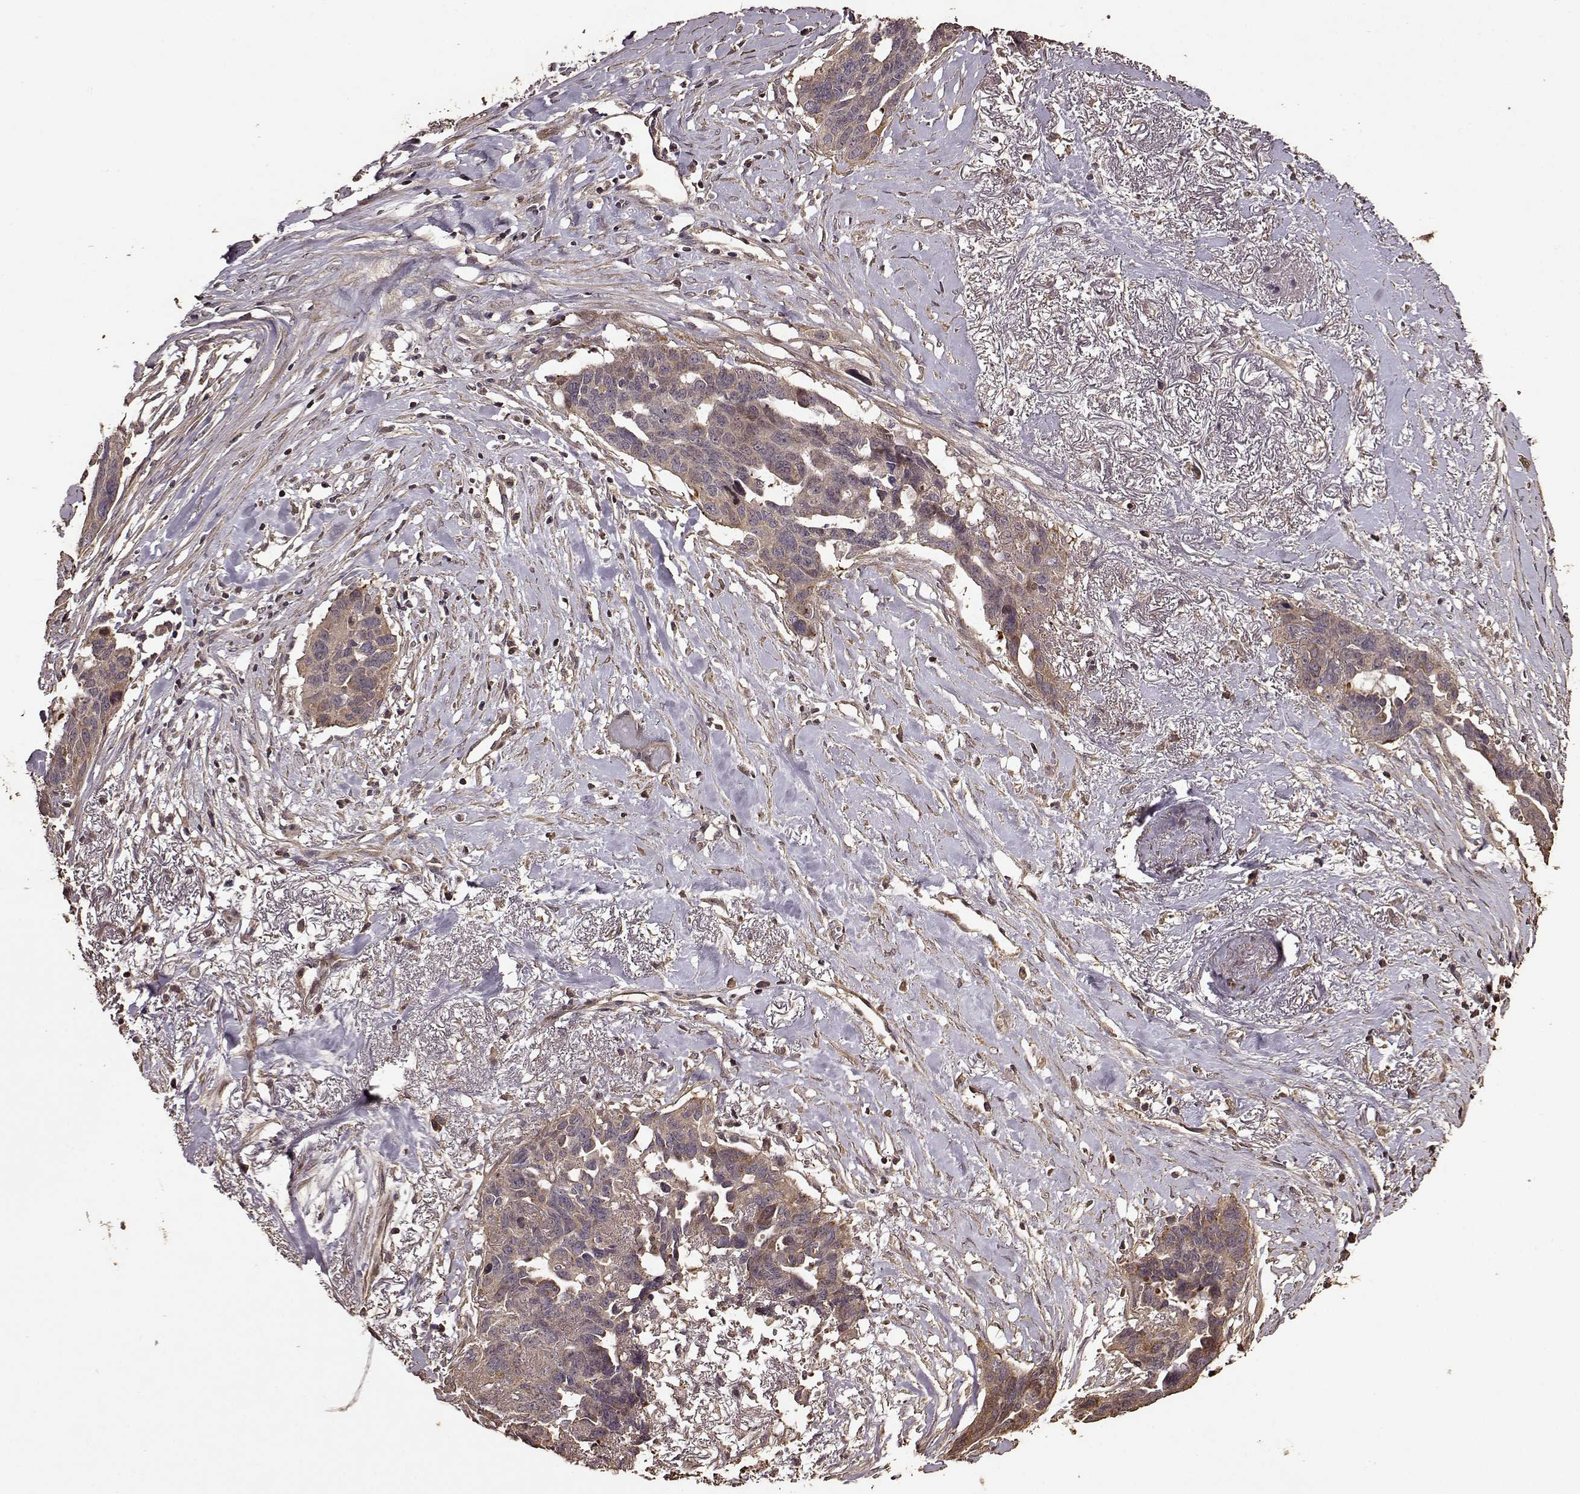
{"staining": {"intensity": "moderate", "quantity": "<25%", "location": "cytoplasmic/membranous"}, "tissue": "ovarian cancer", "cell_type": "Tumor cells", "image_type": "cancer", "snomed": [{"axis": "morphology", "description": "Cystadenocarcinoma, serous, NOS"}, {"axis": "topography", "description": "Ovary"}], "caption": "Protein staining reveals moderate cytoplasmic/membranous expression in approximately <25% of tumor cells in serous cystadenocarcinoma (ovarian).", "gene": "FBXW11", "patient": {"sex": "female", "age": 69}}